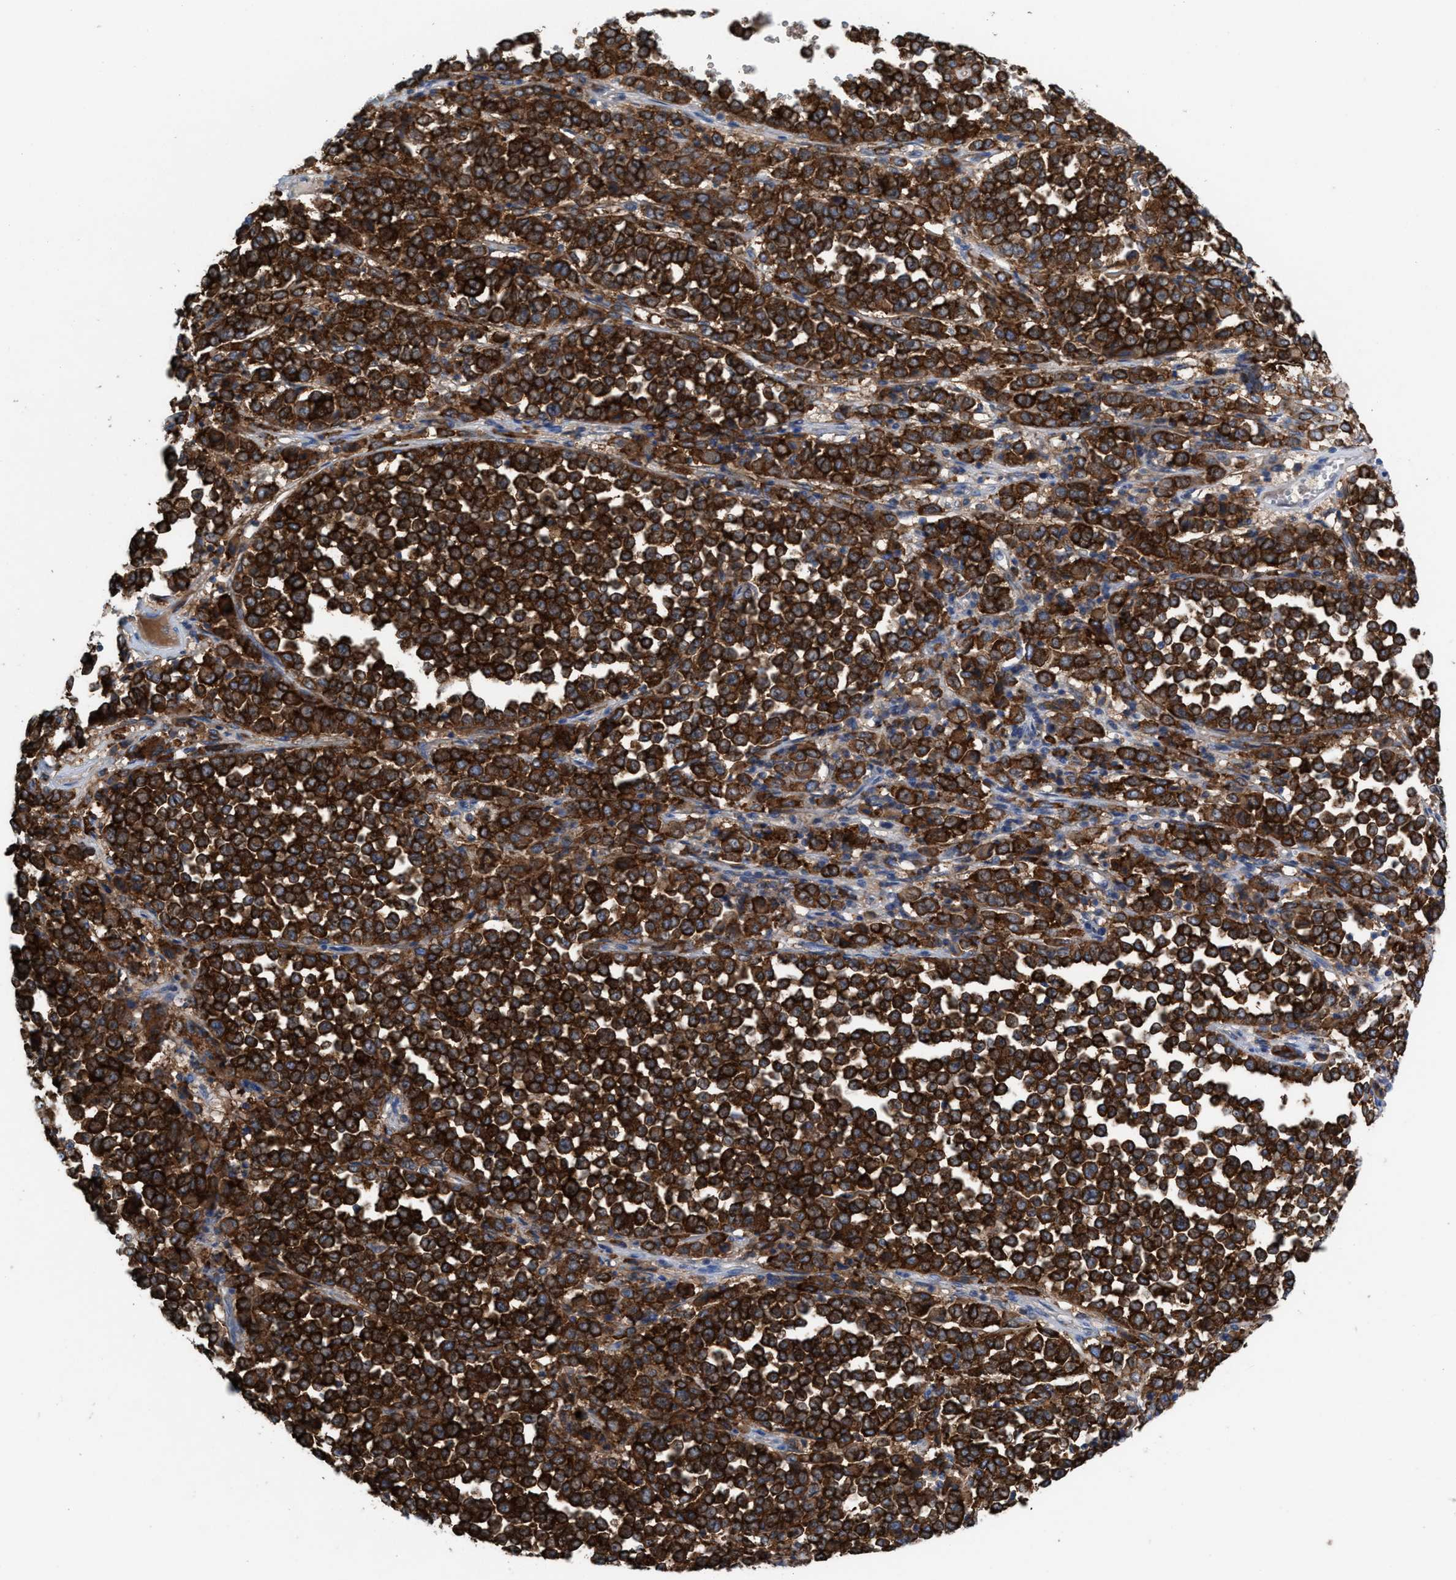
{"staining": {"intensity": "strong", "quantity": ">75%", "location": "cytoplasmic/membranous"}, "tissue": "melanoma", "cell_type": "Tumor cells", "image_type": "cancer", "snomed": [{"axis": "morphology", "description": "Malignant melanoma, Metastatic site"}, {"axis": "topography", "description": "Pancreas"}], "caption": "DAB immunohistochemical staining of malignant melanoma (metastatic site) demonstrates strong cytoplasmic/membranous protein expression in approximately >75% of tumor cells.", "gene": "NYAP1", "patient": {"sex": "female", "age": 30}}